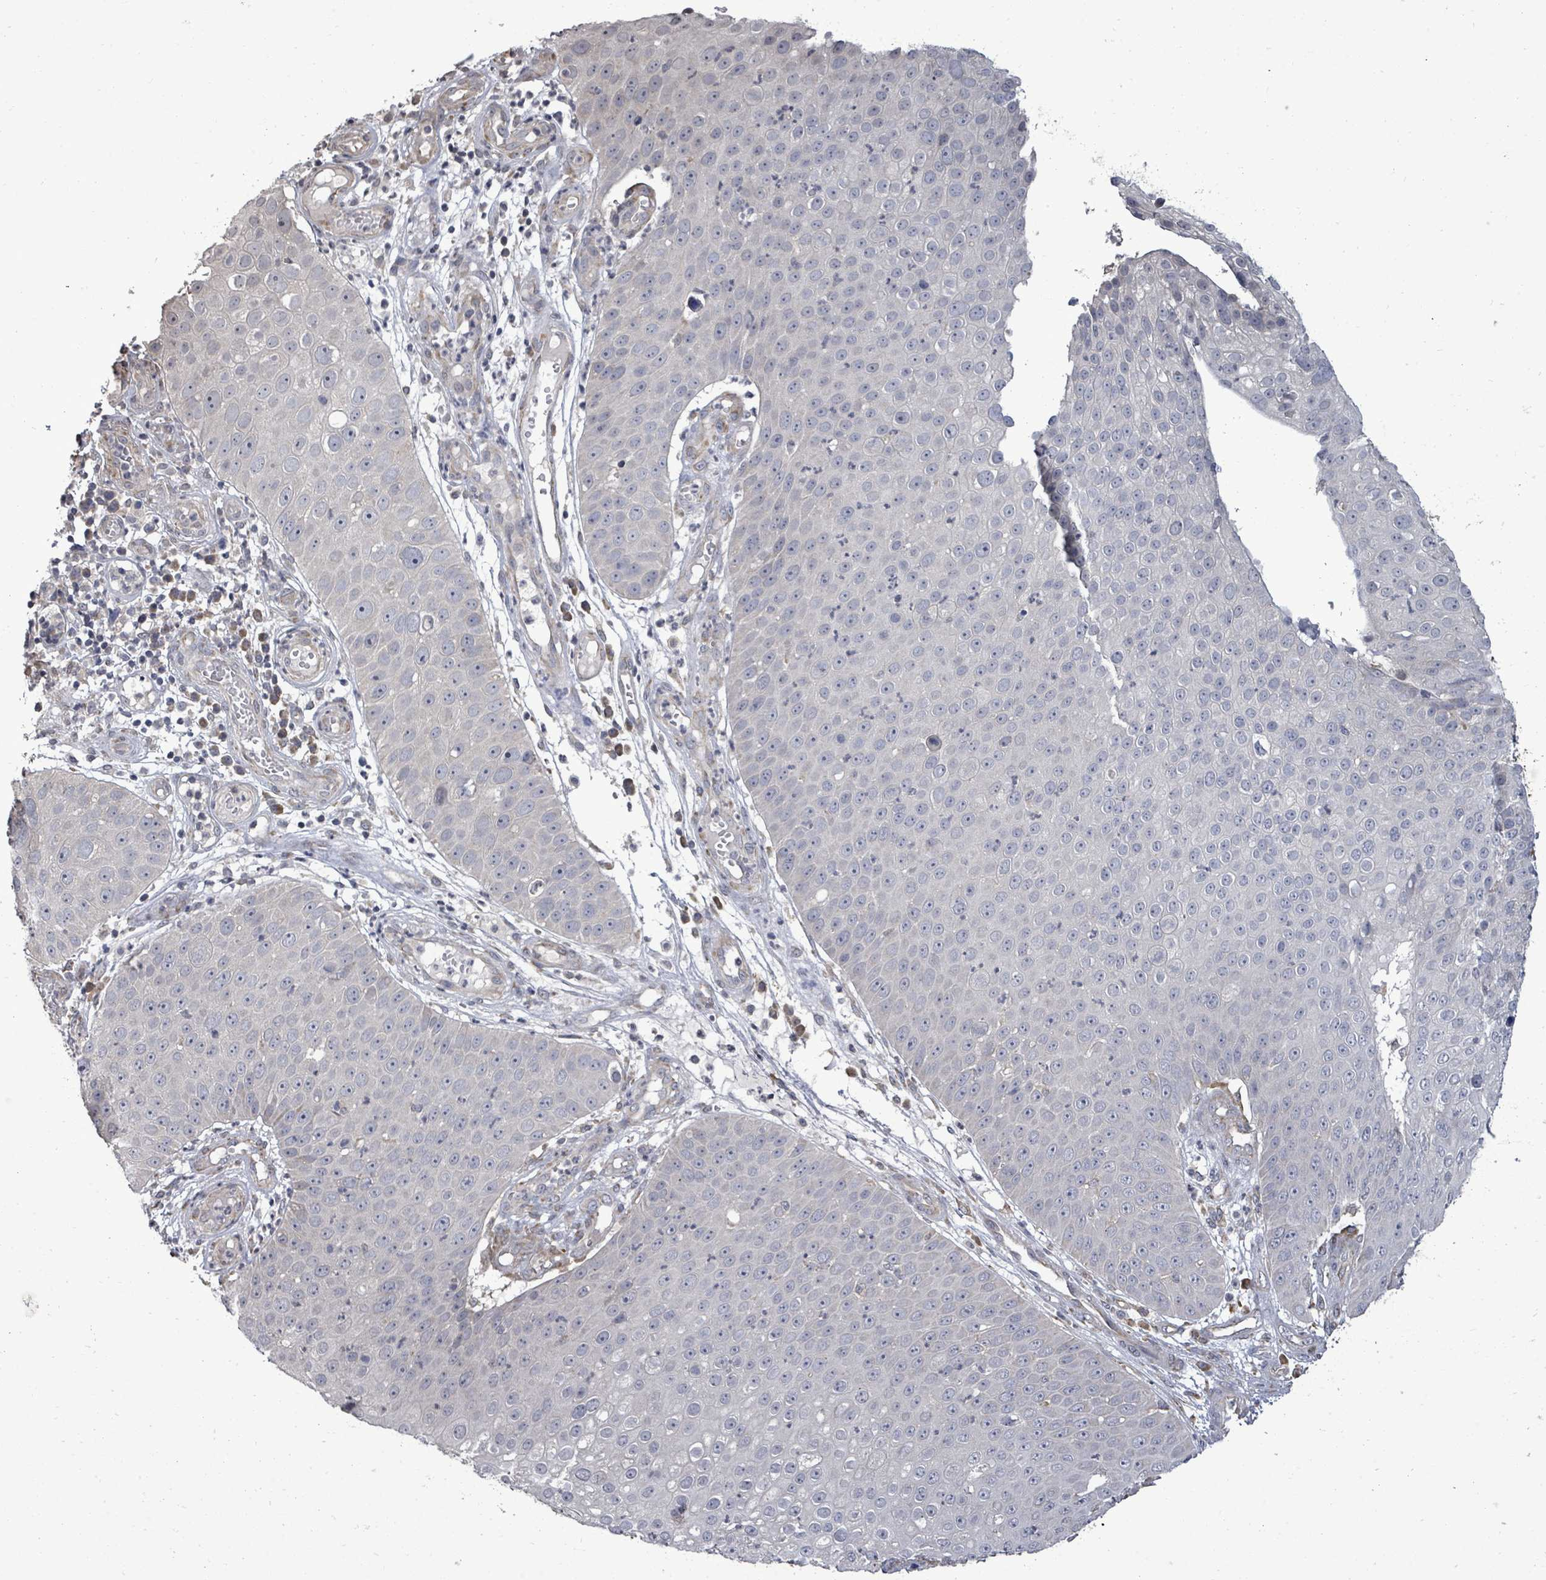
{"staining": {"intensity": "negative", "quantity": "none", "location": "none"}, "tissue": "skin cancer", "cell_type": "Tumor cells", "image_type": "cancer", "snomed": [{"axis": "morphology", "description": "Squamous cell carcinoma, NOS"}, {"axis": "topography", "description": "Skin"}], "caption": "Immunohistochemistry micrograph of human skin cancer stained for a protein (brown), which reveals no staining in tumor cells.", "gene": "POMGNT2", "patient": {"sex": "male", "age": 71}}